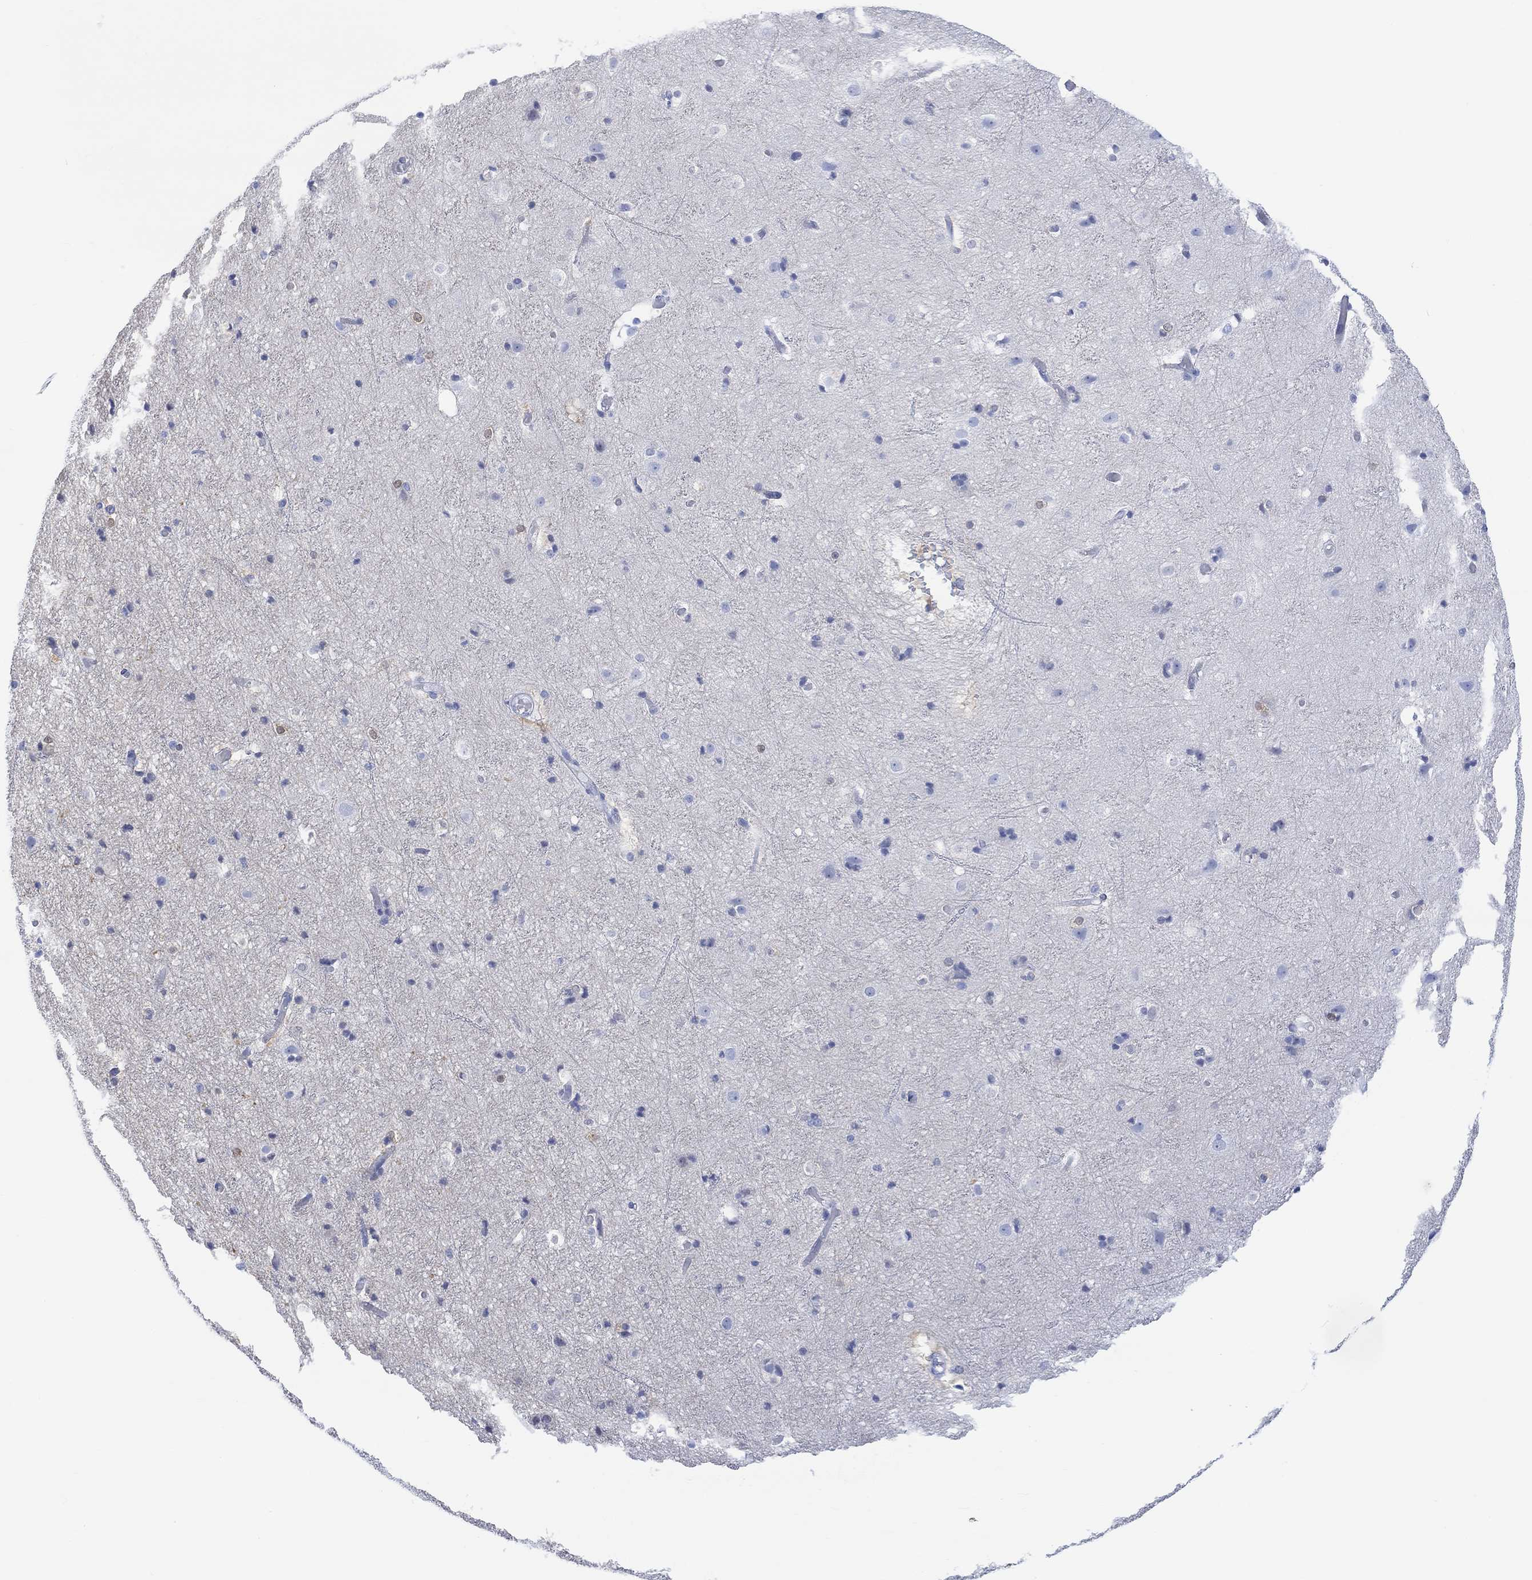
{"staining": {"intensity": "negative", "quantity": "none", "location": "none"}, "tissue": "cerebral cortex", "cell_type": "Endothelial cells", "image_type": "normal", "snomed": [{"axis": "morphology", "description": "Normal tissue, NOS"}, {"axis": "topography", "description": "Cerebral cortex"}], "caption": "This is an immunohistochemistry (IHC) image of unremarkable human cerebral cortex. There is no expression in endothelial cells.", "gene": "TPPP3", "patient": {"sex": "female", "age": 52}}